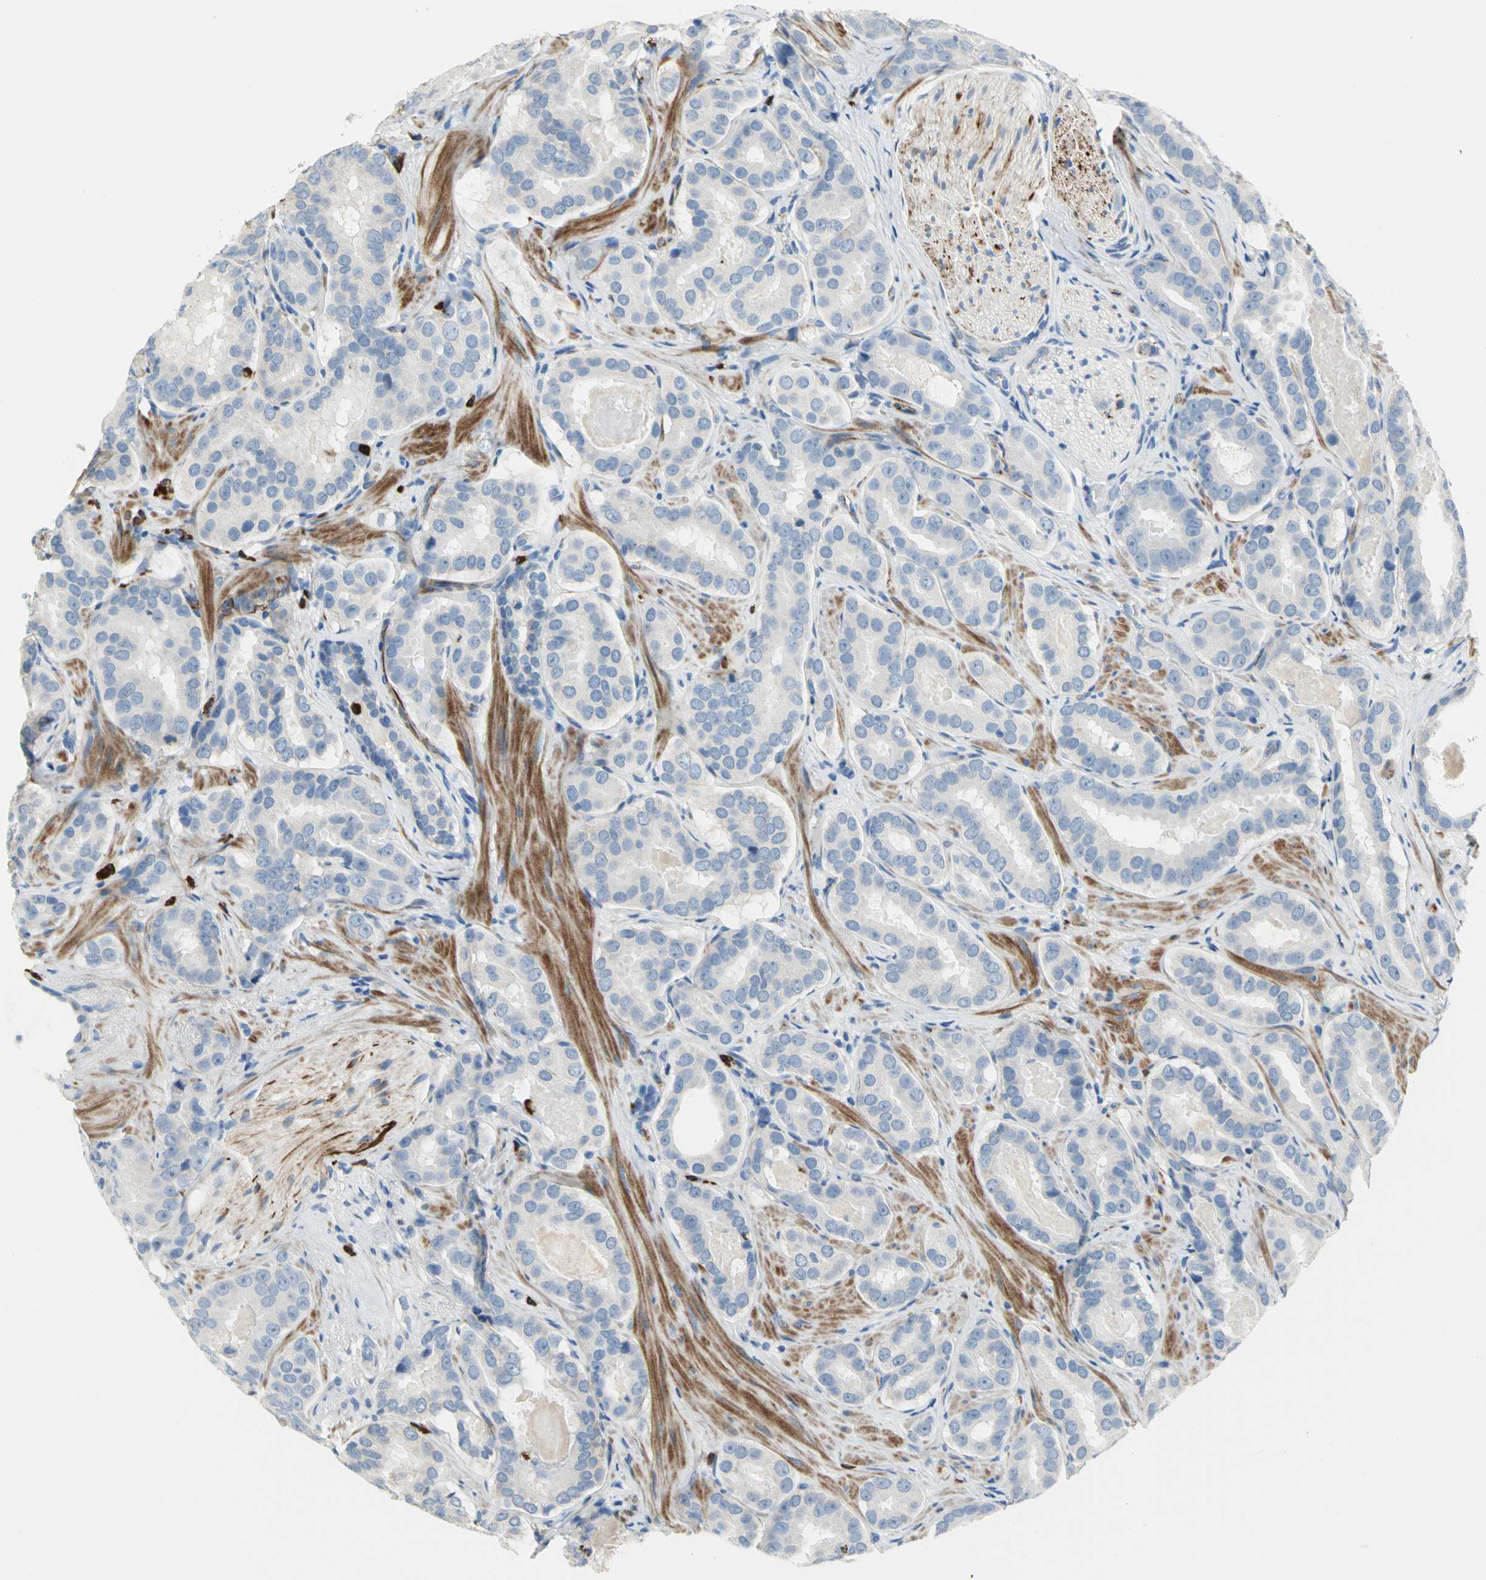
{"staining": {"intensity": "negative", "quantity": "none", "location": "none"}, "tissue": "prostate cancer", "cell_type": "Tumor cells", "image_type": "cancer", "snomed": [{"axis": "morphology", "description": "Adenocarcinoma, Low grade"}, {"axis": "topography", "description": "Prostate"}], "caption": "DAB (3,3'-diaminobenzidine) immunohistochemical staining of human low-grade adenocarcinoma (prostate) demonstrates no significant positivity in tumor cells.", "gene": "ALOX15", "patient": {"sex": "male", "age": 59}}